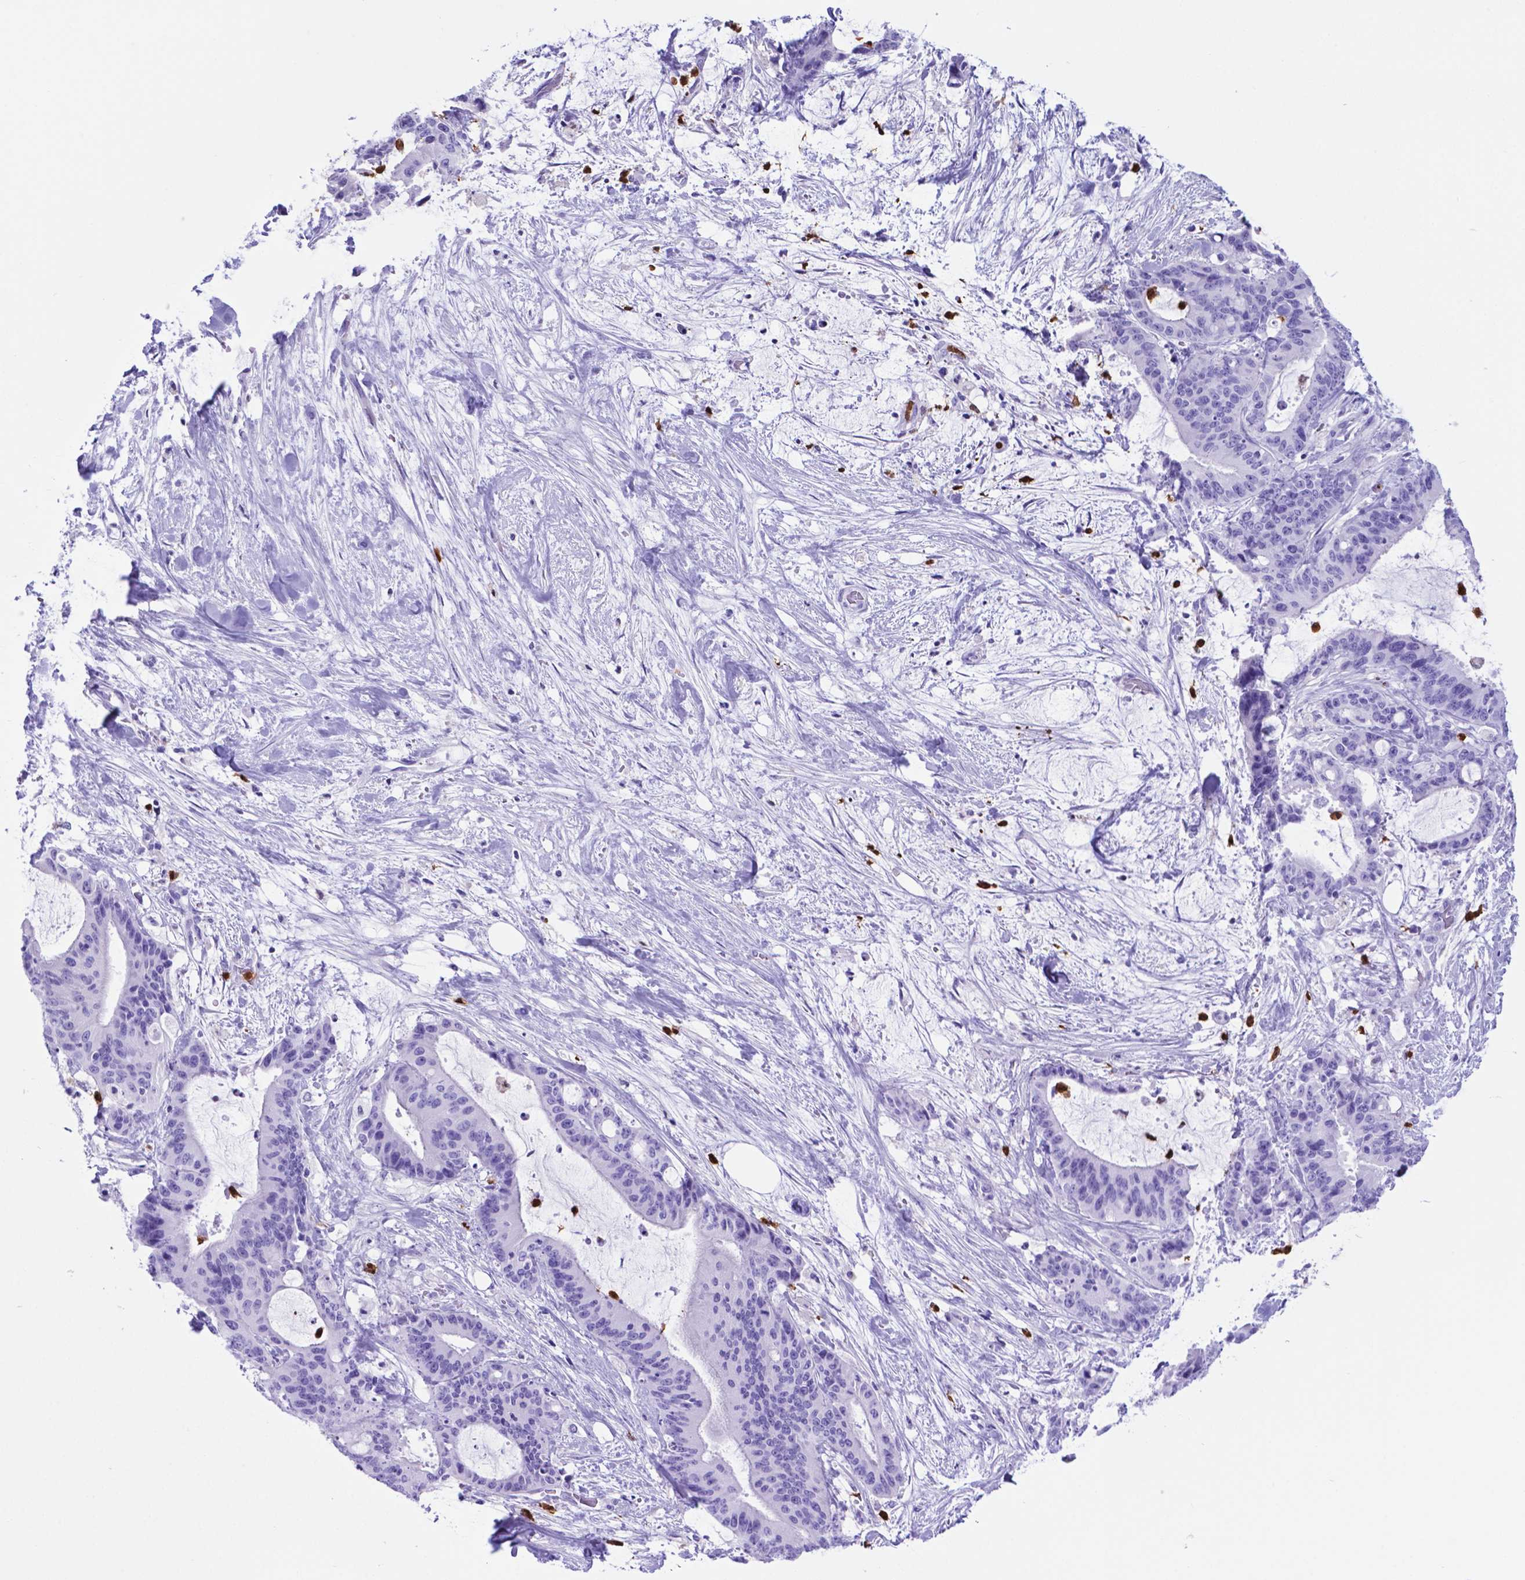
{"staining": {"intensity": "negative", "quantity": "none", "location": "none"}, "tissue": "liver cancer", "cell_type": "Tumor cells", "image_type": "cancer", "snomed": [{"axis": "morphology", "description": "Cholangiocarcinoma"}, {"axis": "topography", "description": "Liver"}], "caption": "This is an IHC photomicrograph of human liver cancer (cholangiocarcinoma). There is no positivity in tumor cells.", "gene": "LZTR1", "patient": {"sex": "female", "age": 73}}